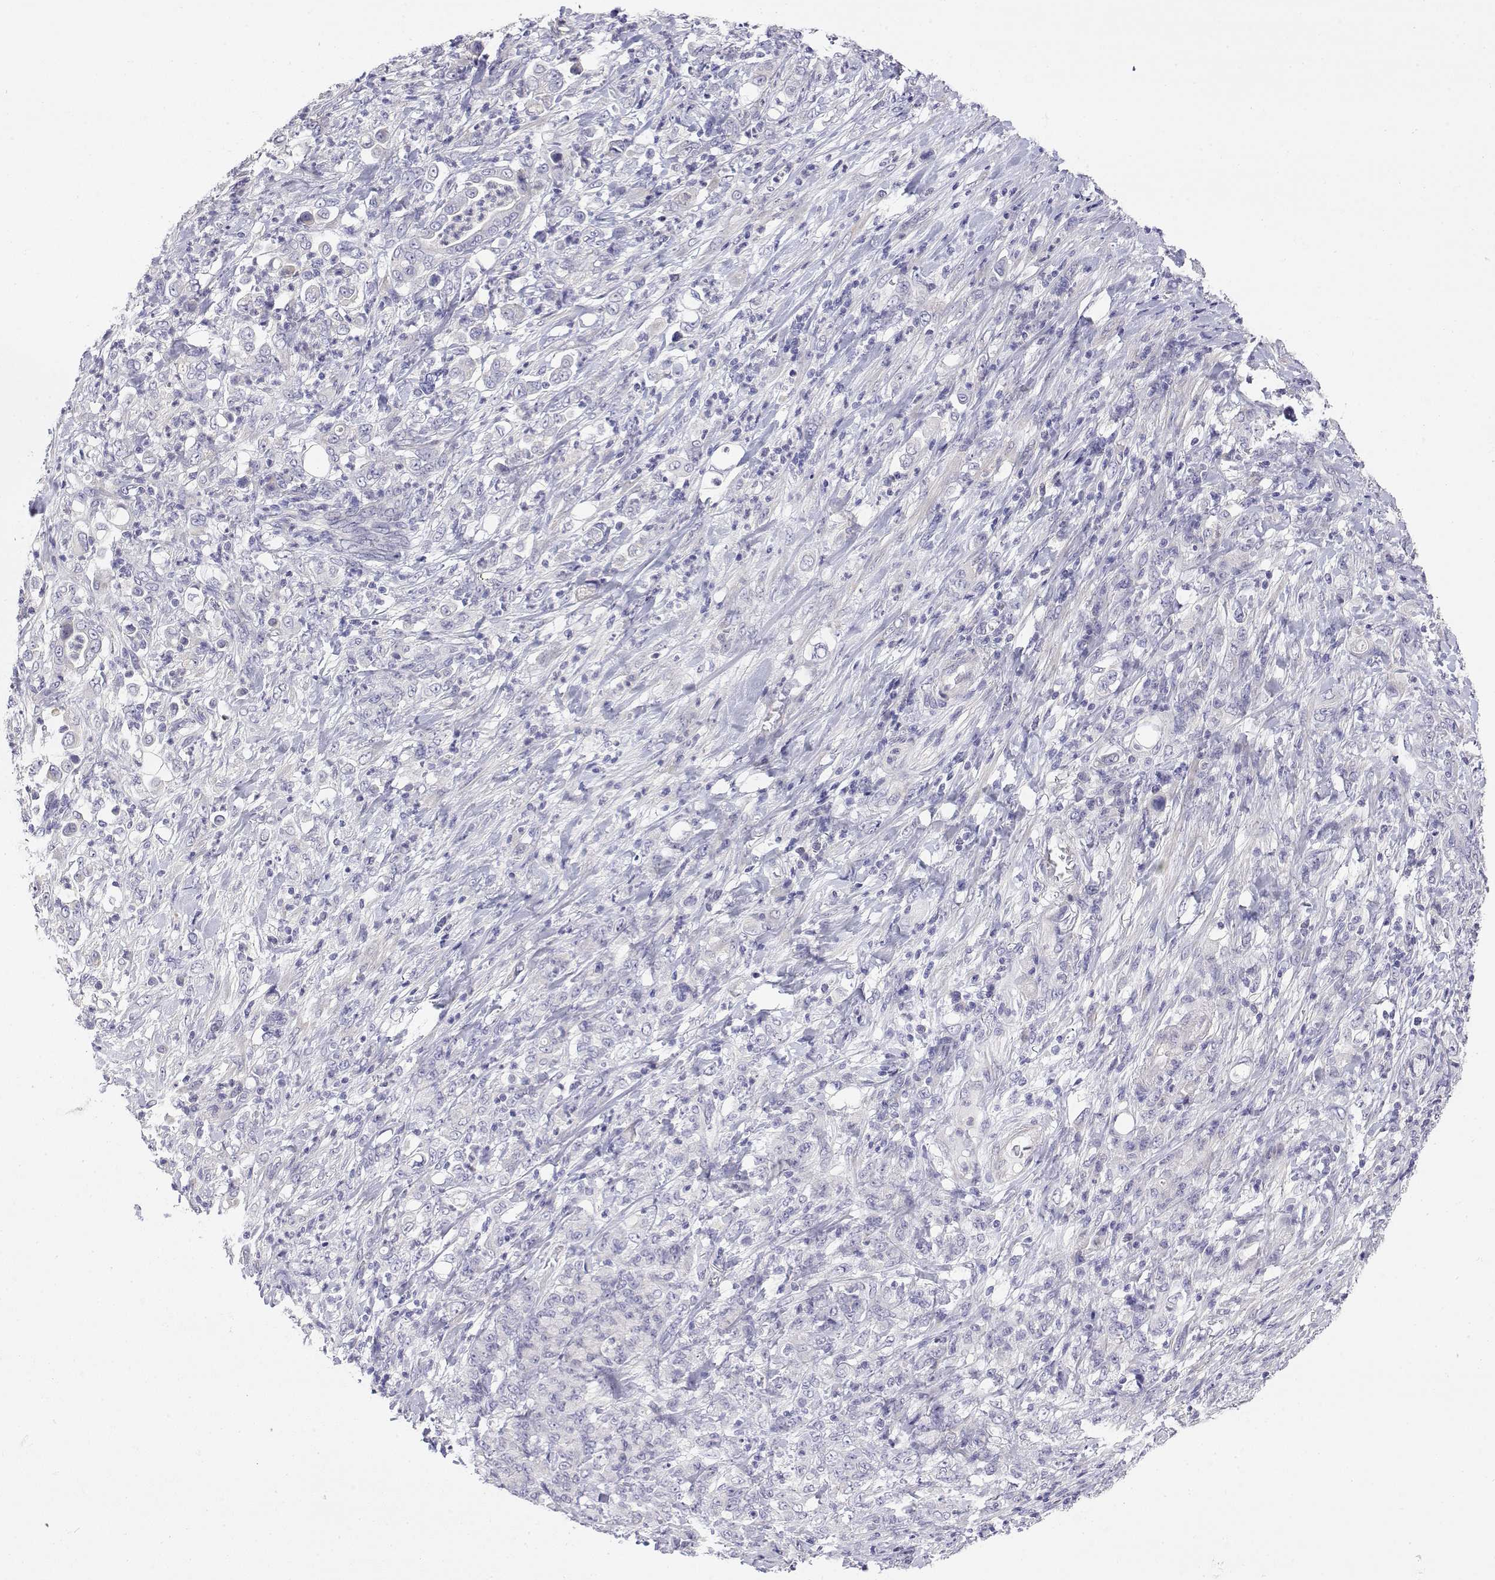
{"staining": {"intensity": "negative", "quantity": "none", "location": "none"}, "tissue": "stomach cancer", "cell_type": "Tumor cells", "image_type": "cancer", "snomed": [{"axis": "morphology", "description": "Adenocarcinoma, NOS"}, {"axis": "topography", "description": "Stomach"}], "caption": "Tumor cells are negative for brown protein staining in stomach adenocarcinoma.", "gene": "LY6D", "patient": {"sex": "female", "age": 79}}